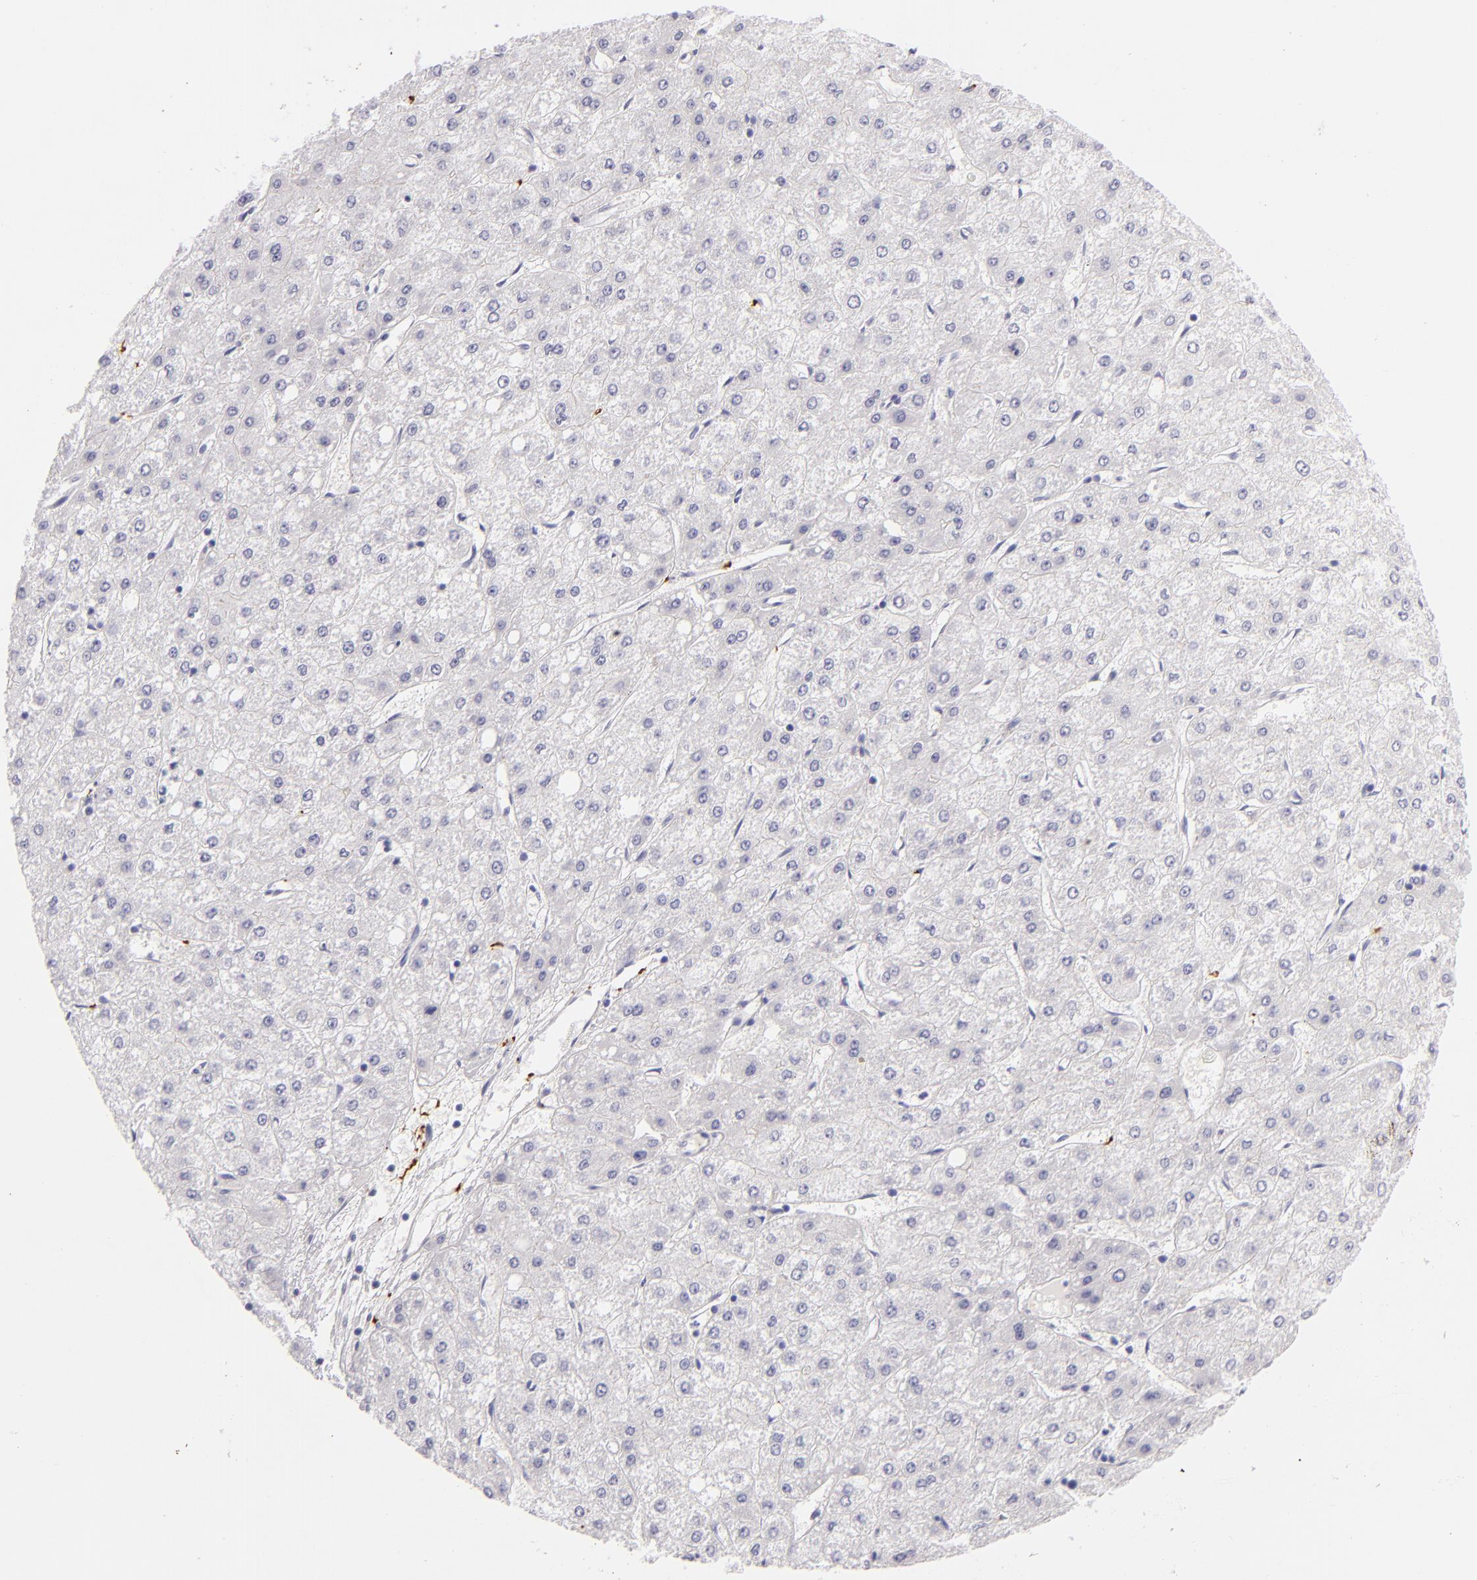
{"staining": {"intensity": "negative", "quantity": "none", "location": "none"}, "tissue": "liver cancer", "cell_type": "Tumor cells", "image_type": "cancer", "snomed": [{"axis": "morphology", "description": "Carcinoma, Hepatocellular, NOS"}, {"axis": "topography", "description": "Liver"}], "caption": "This is an immunohistochemistry histopathology image of hepatocellular carcinoma (liver). There is no staining in tumor cells.", "gene": "GP1BA", "patient": {"sex": "female", "age": 52}}